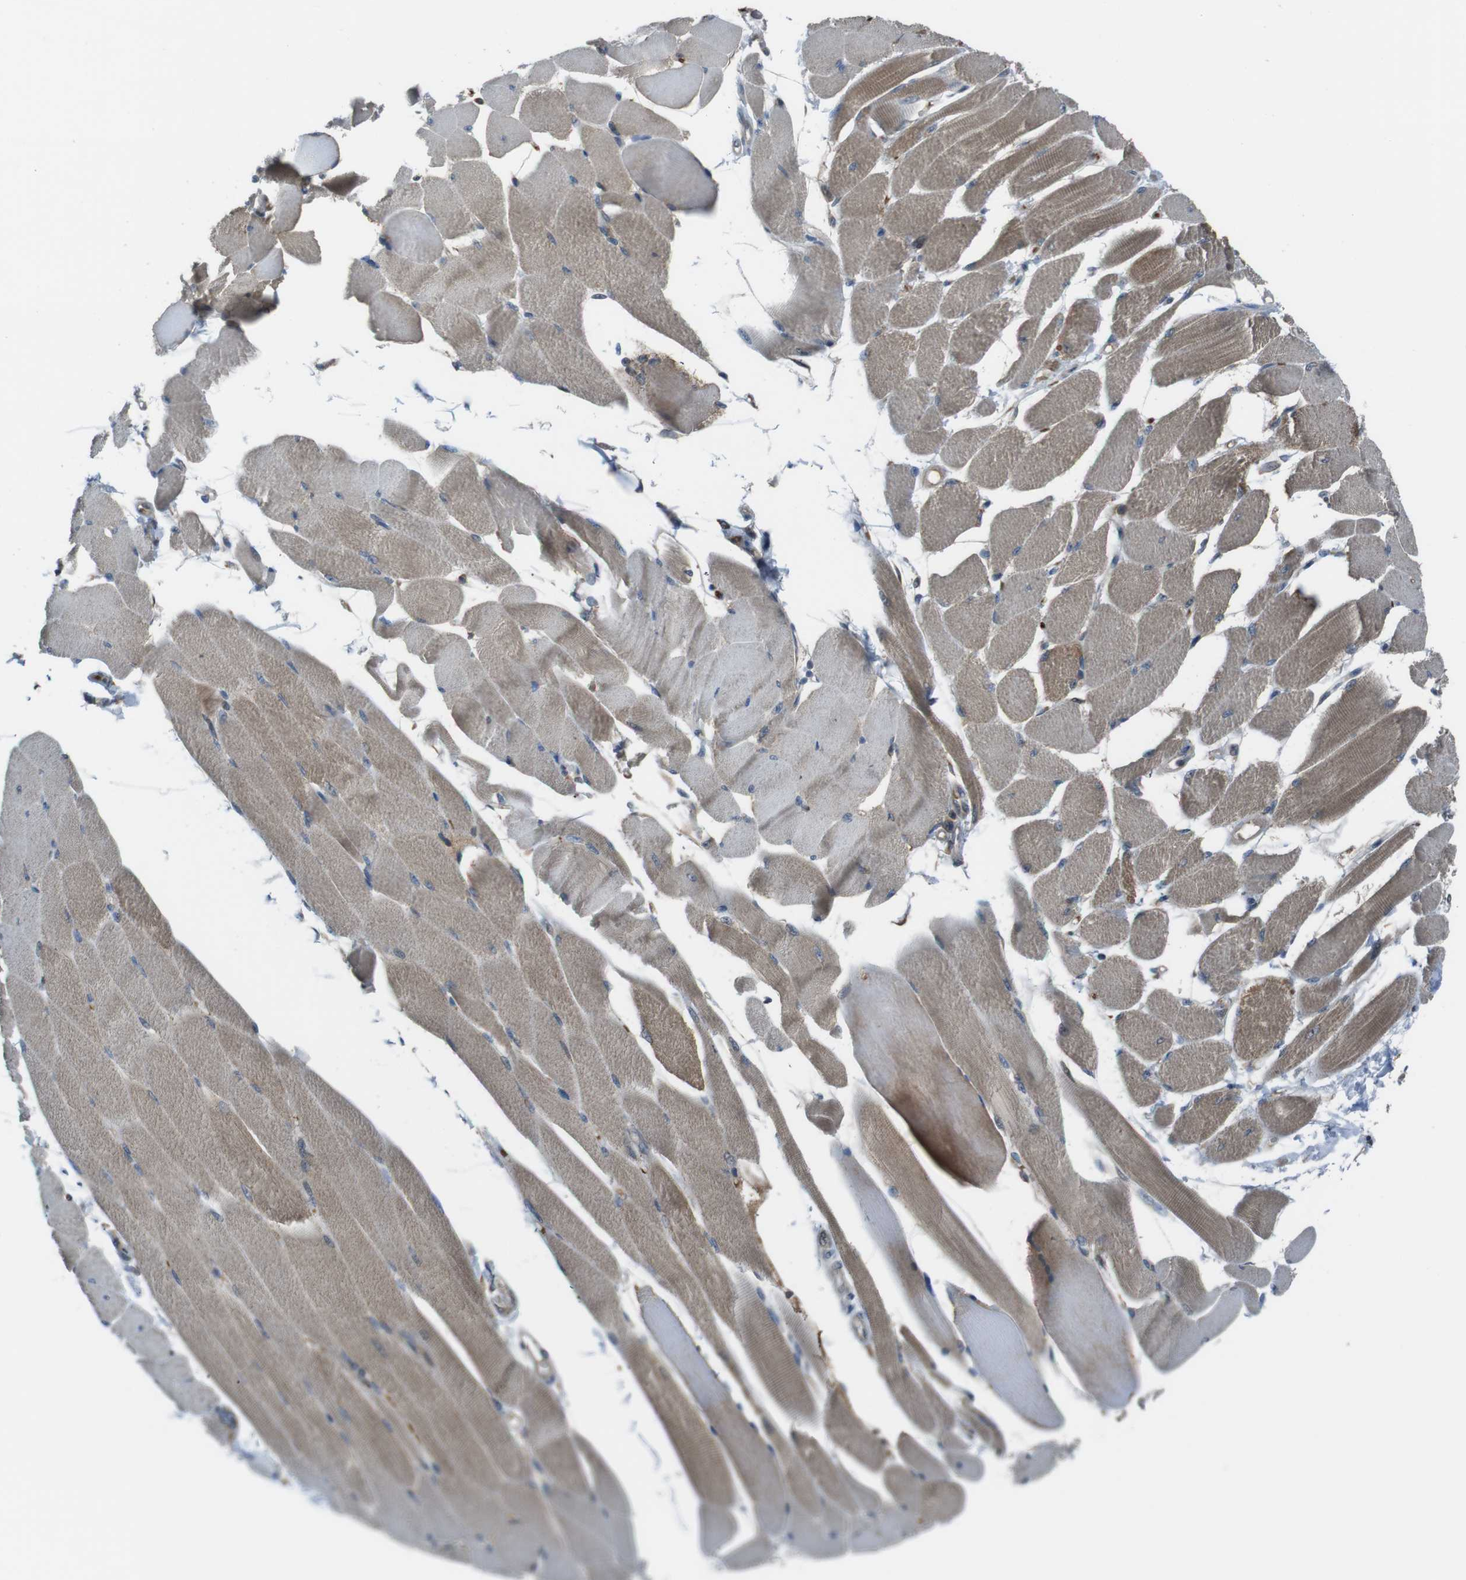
{"staining": {"intensity": "weak", "quantity": ">75%", "location": "cytoplasmic/membranous"}, "tissue": "skeletal muscle", "cell_type": "Myocytes", "image_type": "normal", "snomed": [{"axis": "morphology", "description": "Normal tissue, NOS"}, {"axis": "topography", "description": "Skeletal muscle"}, {"axis": "topography", "description": "Peripheral nerve tissue"}], "caption": "Weak cytoplasmic/membranous positivity is identified in approximately >75% of myocytes in benign skeletal muscle. The staining was performed using DAB (3,3'-diaminobenzidine) to visualize the protein expression in brown, while the nuclei were stained in blue with hematoxylin (Magnification: 20x).", "gene": "SSR3", "patient": {"sex": "female", "age": 84}}